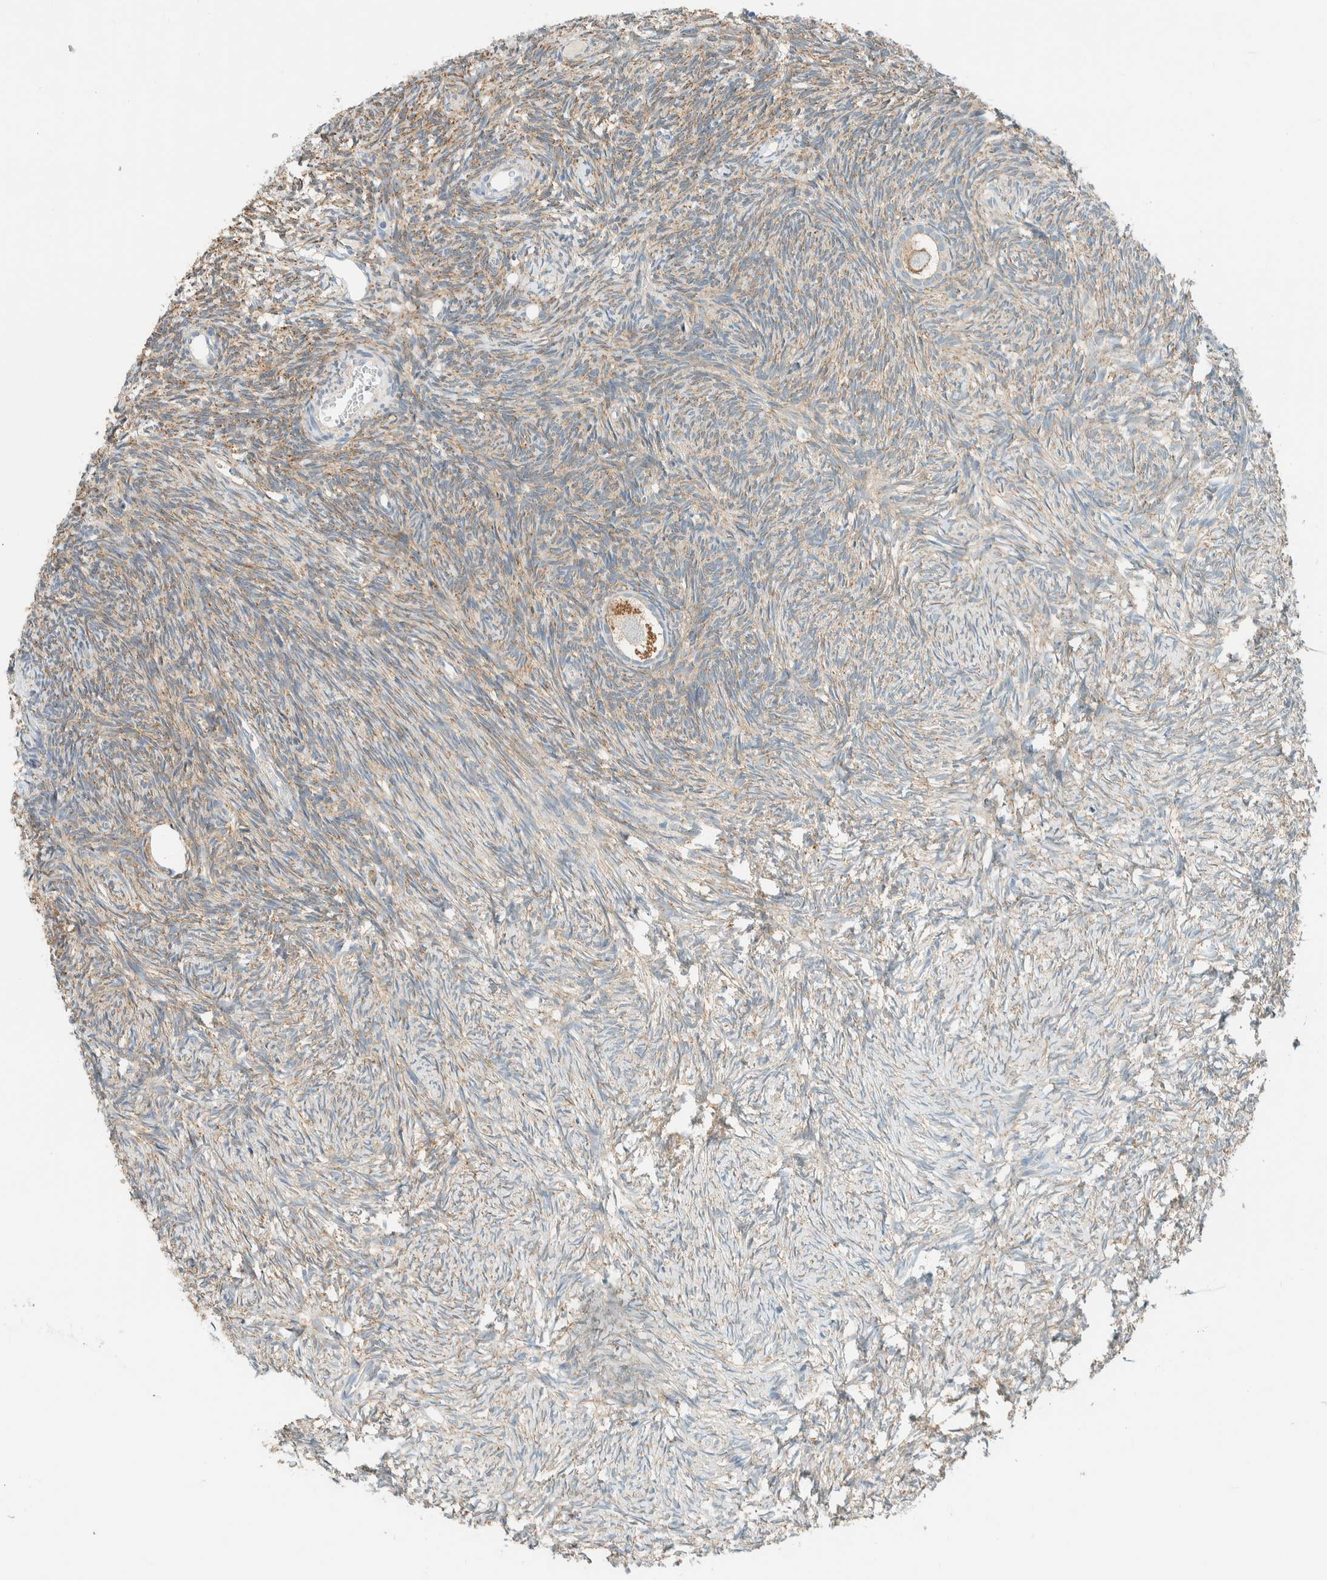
{"staining": {"intensity": "moderate", "quantity": ">75%", "location": "cytoplasmic/membranous"}, "tissue": "ovary", "cell_type": "Follicle cells", "image_type": "normal", "snomed": [{"axis": "morphology", "description": "Normal tissue, NOS"}, {"axis": "topography", "description": "Ovary"}], "caption": "Immunohistochemical staining of normal human ovary shows medium levels of moderate cytoplasmic/membranous positivity in approximately >75% of follicle cells.", "gene": "ALDH7A1", "patient": {"sex": "female", "age": 34}}